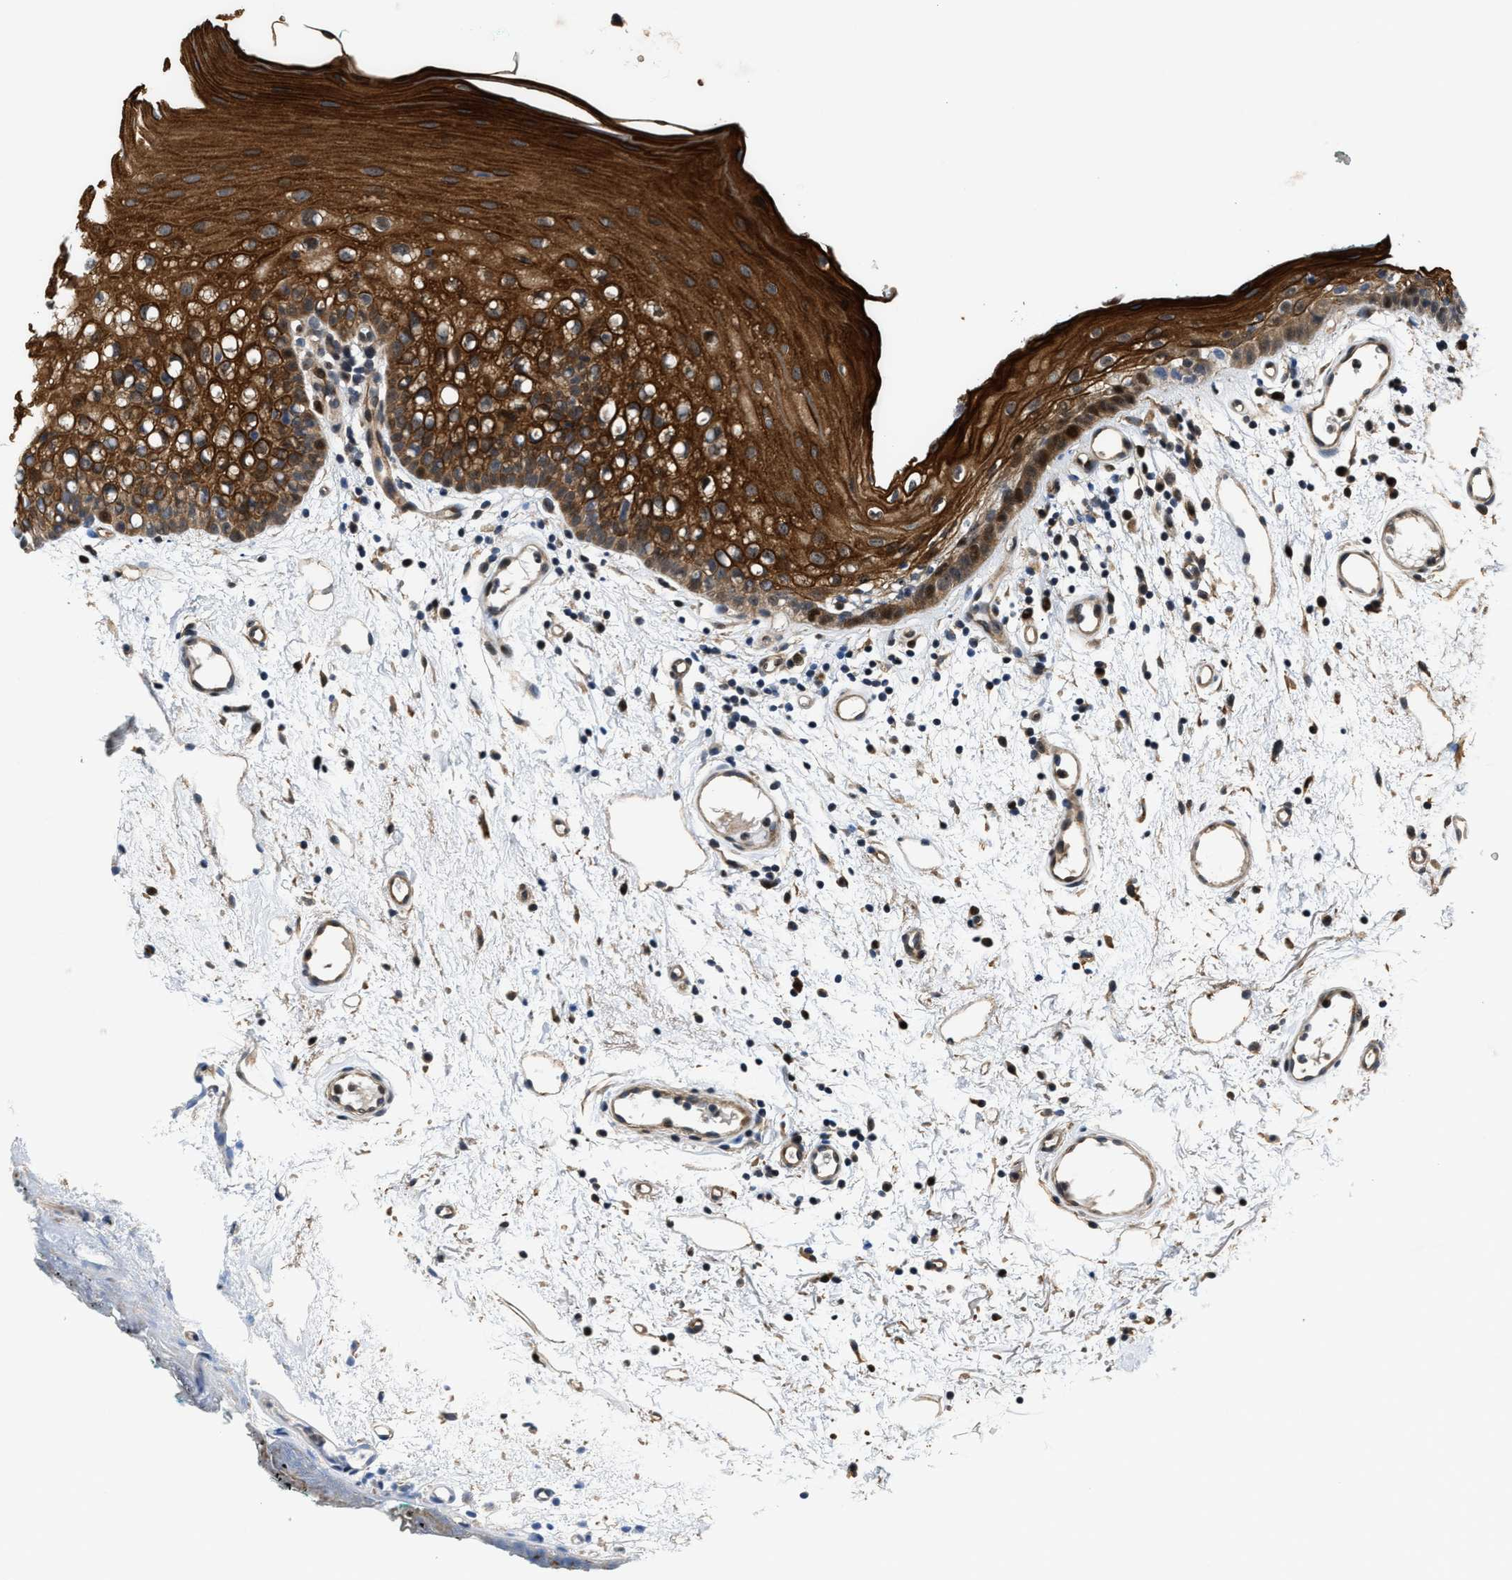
{"staining": {"intensity": "strong", "quantity": ">75%", "location": "cytoplasmic/membranous,nuclear"}, "tissue": "oral mucosa", "cell_type": "Squamous epithelial cells", "image_type": "normal", "snomed": [{"axis": "morphology", "description": "Normal tissue, NOS"}, {"axis": "morphology", "description": "Squamous cell carcinoma, NOS"}, {"axis": "topography", "description": "Oral tissue"}, {"axis": "topography", "description": "Salivary gland"}, {"axis": "topography", "description": "Head-Neck"}], "caption": "Brown immunohistochemical staining in normal oral mucosa shows strong cytoplasmic/membranous,nuclear positivity in about >75% of squamous epithelial cells.", "gene": "ALDH3A2", "patient": {"sex": "female", "age": 62}}